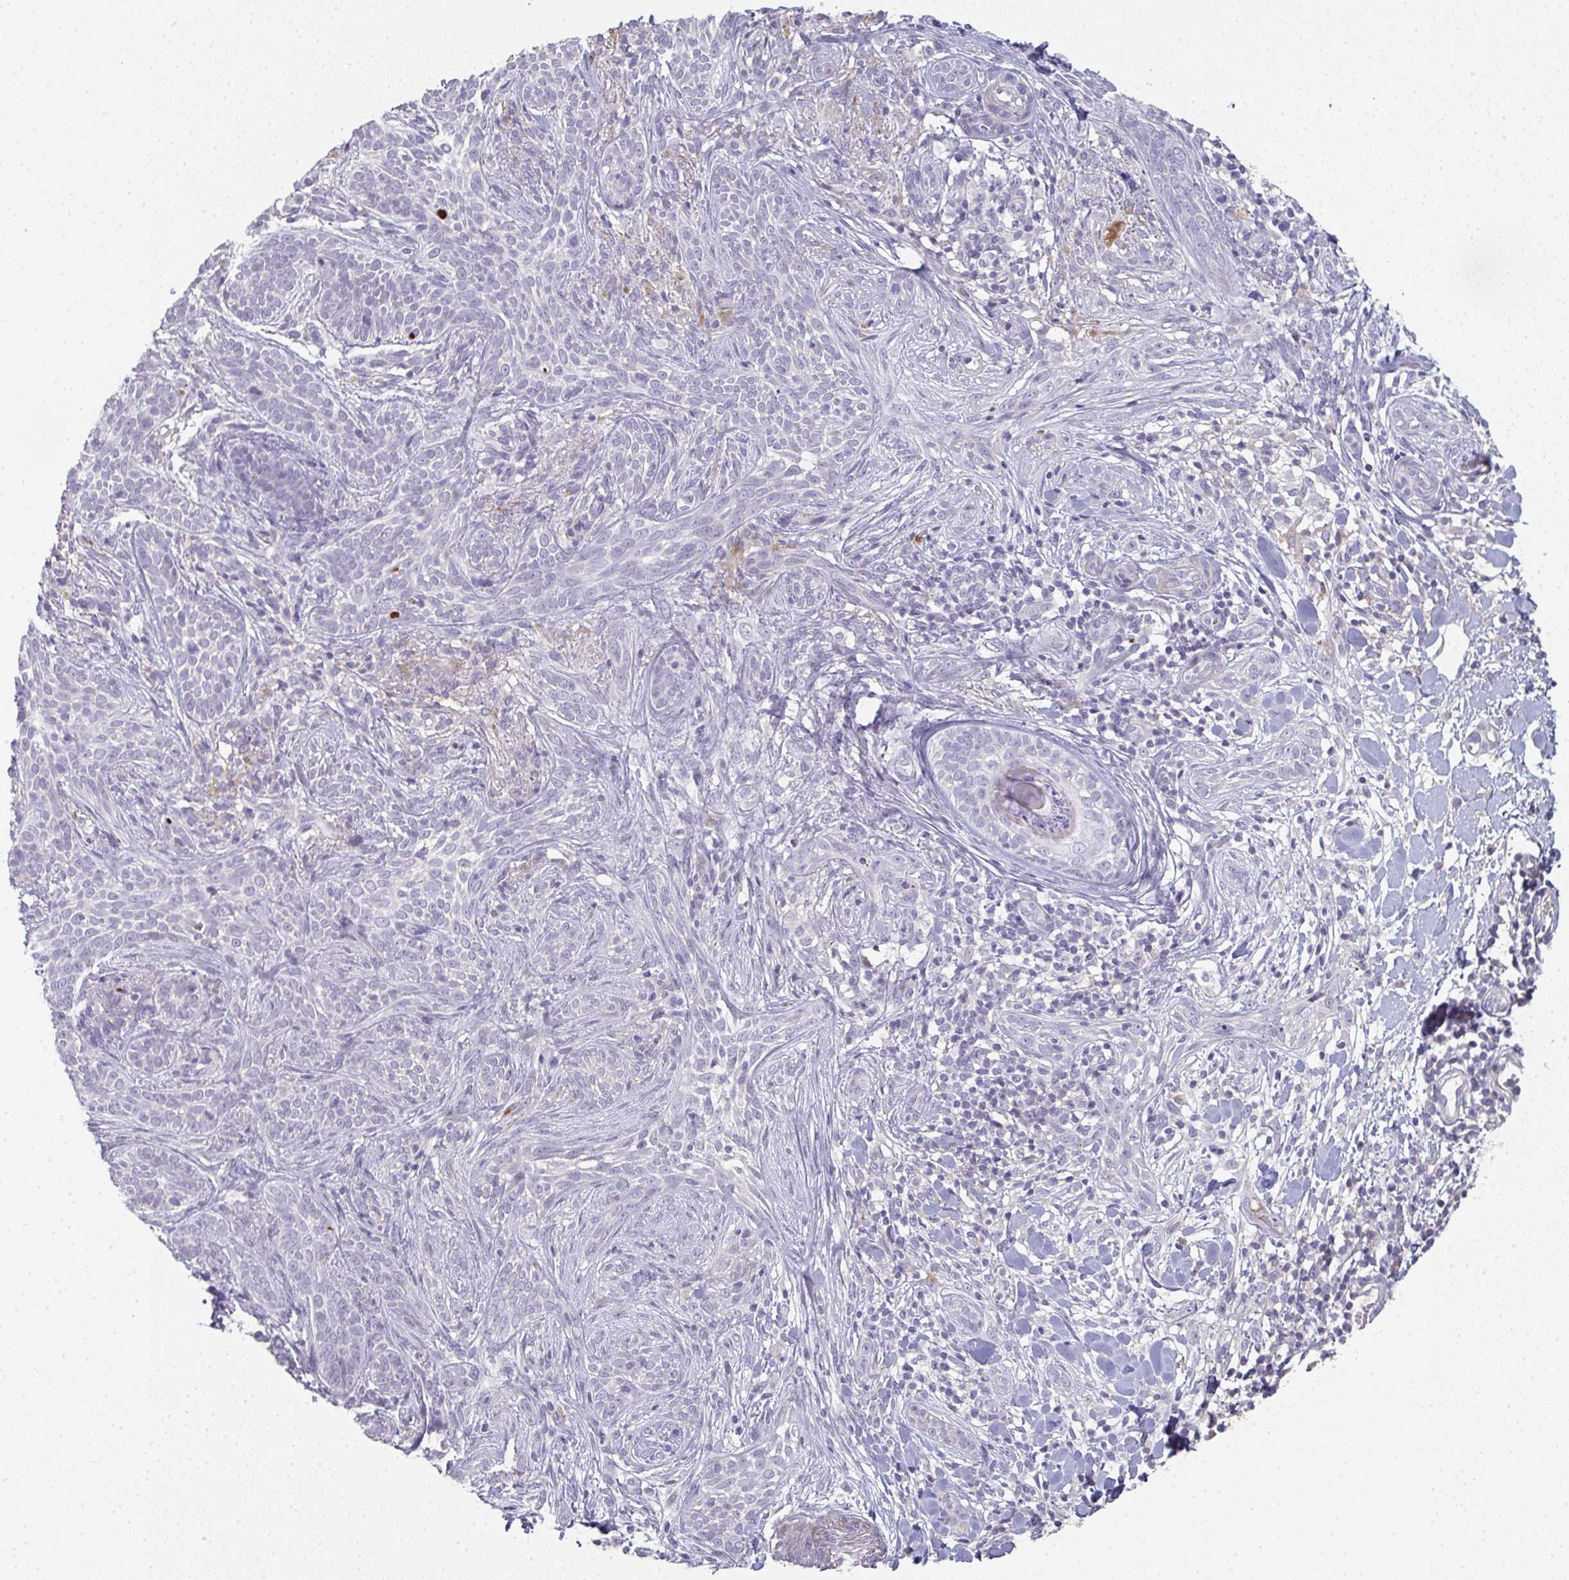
{"staining": {"intensity": "negative", "quantity": "none", "location": "none"}, "tissue": "skin cancer", "cell_type": "Tumor cells", "image_type": "cancer", "snomed": [{"axis": "morphology", "description": "Basal cell carcinoma"}, {"axis": "topography", "description": "Skin"}], "caption": "High power microscopy histopathology image of an IHC histopathology image of skin cancer (basal cell carcinoma), revealing no significant staining in tumor cells.", "gene": "A1CF", "patient": {"sex": "male", "age": 75}}